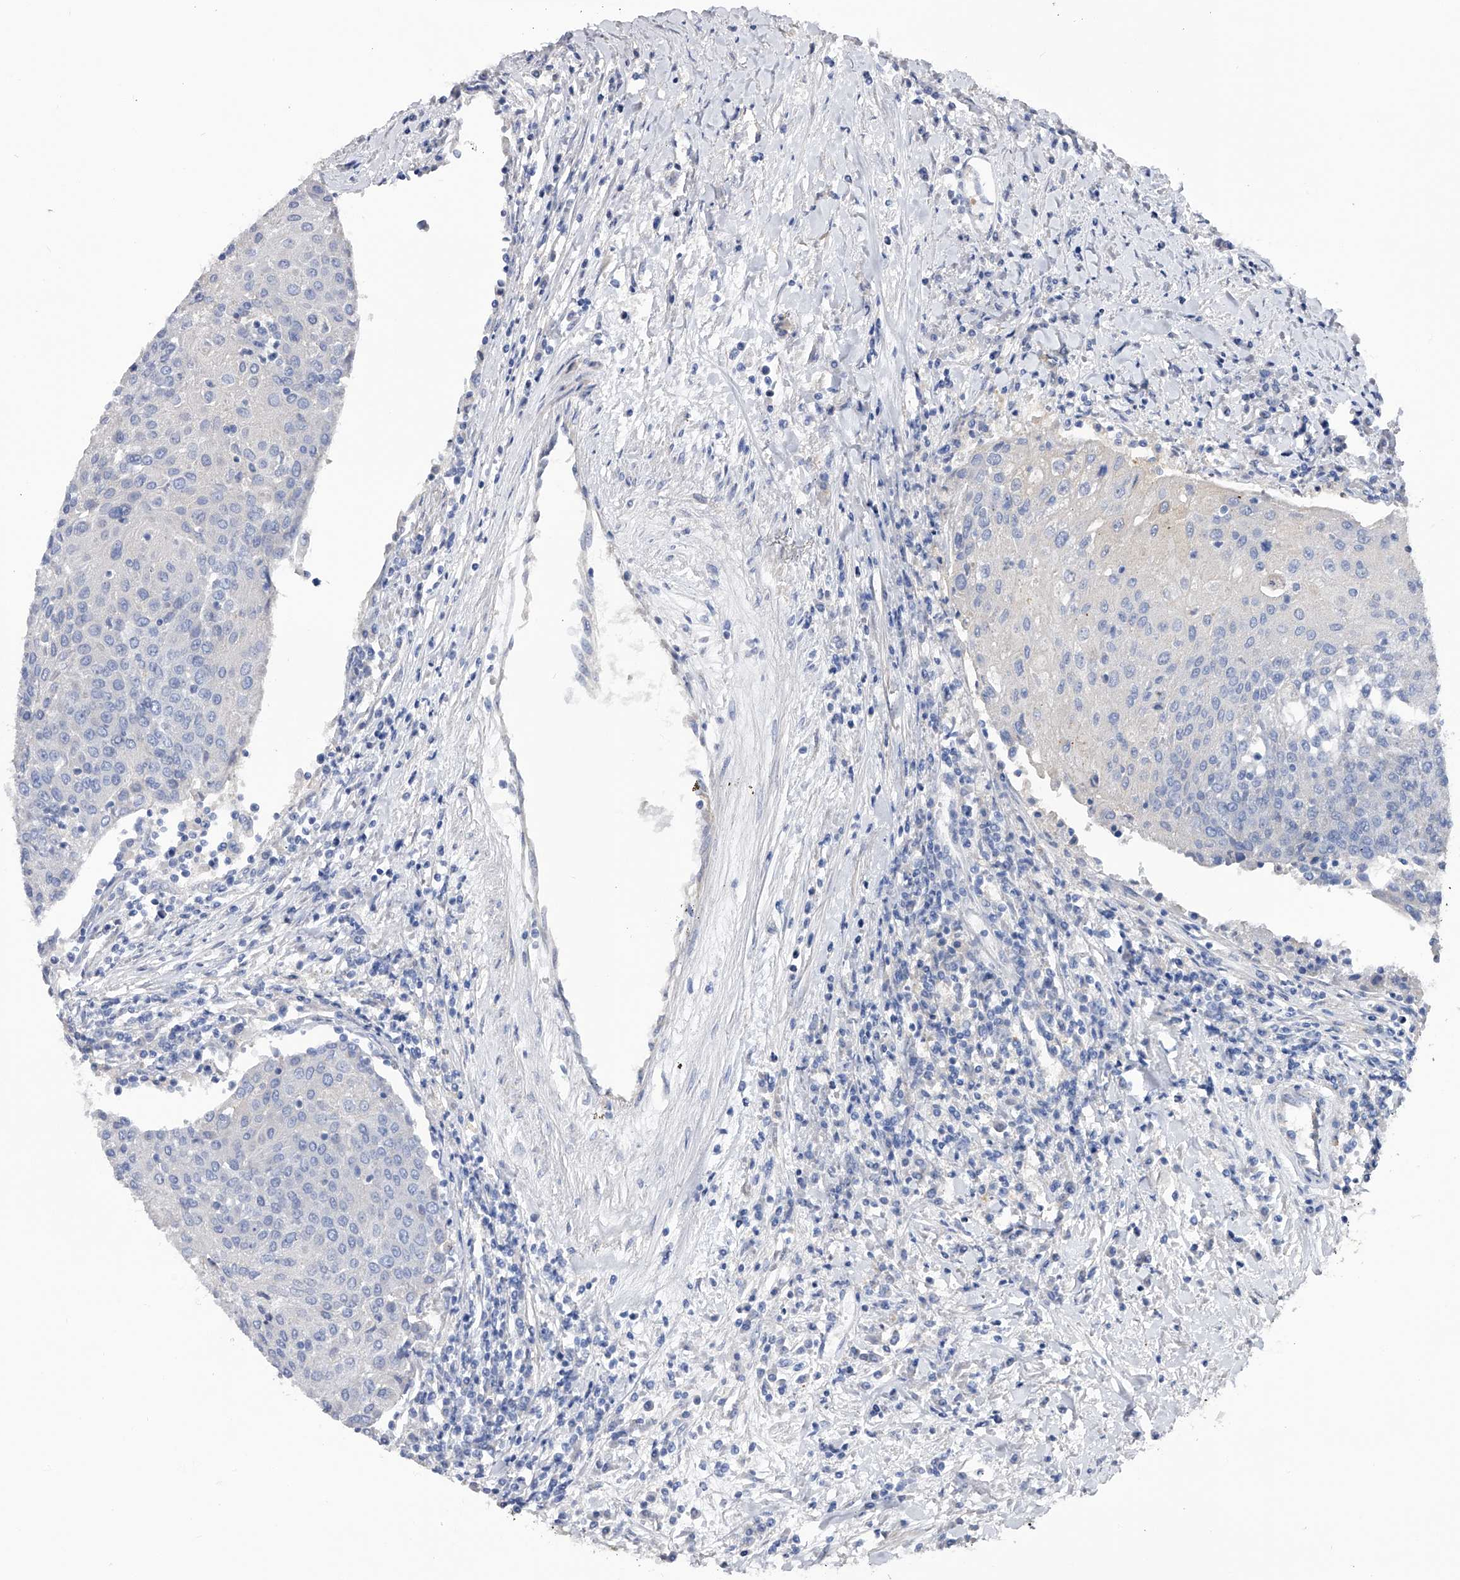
{"staining": {"intensity": "negative", "quantity": "none", "location": "none"}, "tissue": "urothelial cancer", "cell_type": "Tumor cells", "image_type": "cancer", "snomed": [{"axis": "morphology", "description": "Urothelial carcinoma, High grade"}, {"axis": "topography", "description": "Urinary bladder"}], "caption": "Immunohistochemistry (IHC) of human high-grade urothelial carcinoma shows no expression in tumor cells.", "gene": "RWDD2A", "patient": {"sex": "female", "age": 85}}